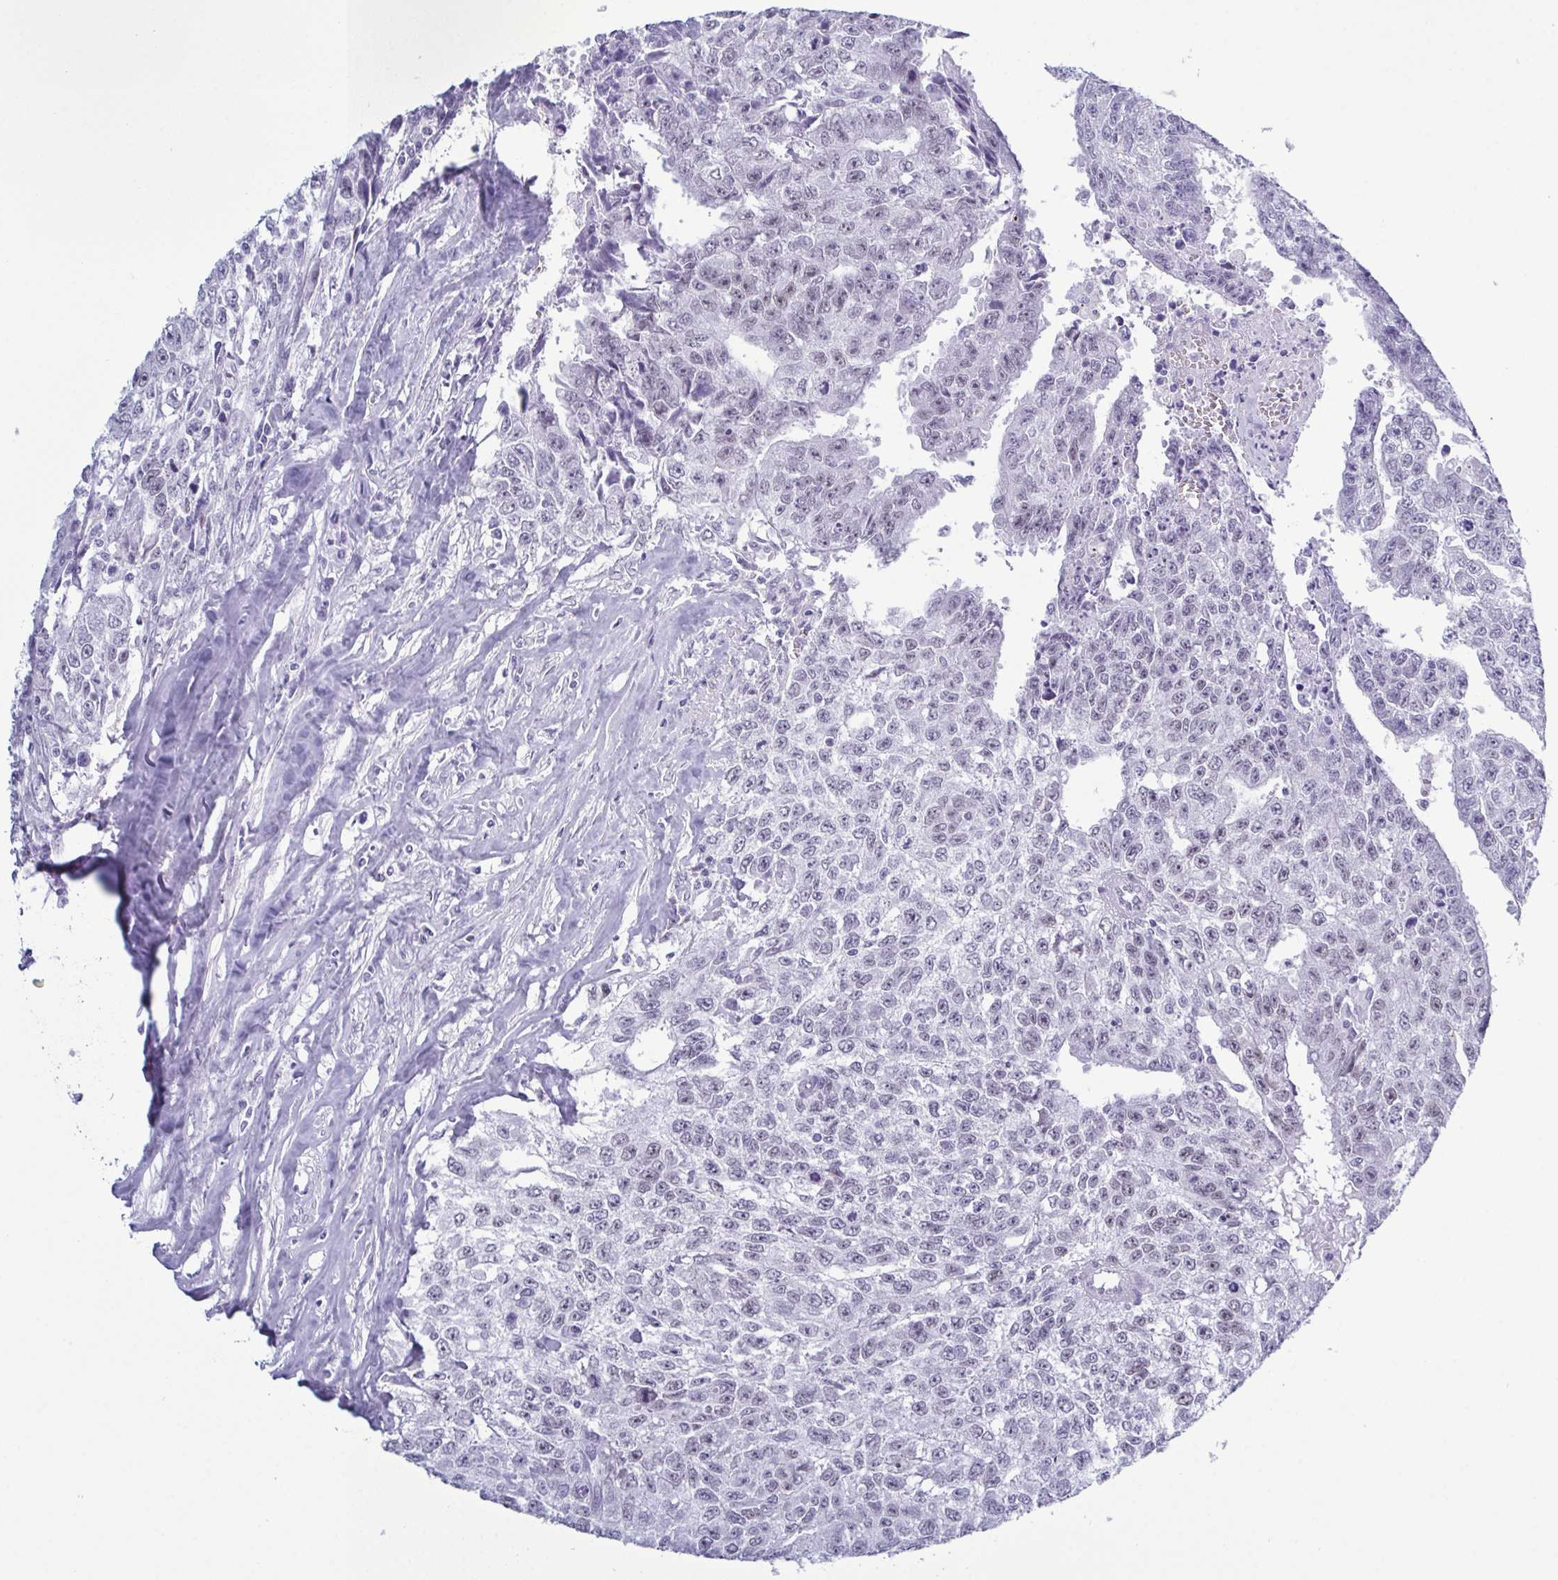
{"staining": {"intensity": "negative", "quantity": "none", "location": "none"}, "tissue": "testis cancer", "cell_type": "Tumor cells", "image_type": "cancer", "snomed": [{"axis": "morphology", "description": "Carcinoma, Embryonal, NOS"}, {"axis": "morphology", "description": "Teratoma, malignant, NOS"}, {"axis": "topography", "description": "Testis"}], "caption": "Immunohistochemistry micrograph of human teratoma (malignant) (testis) stained for a protein (brown), which demonstrates no staining in tumor cells. (Stains: DAB (3,3'-diaminobenzidine) immunohistochemistry with hematoxylin counter stain, Microscopy: brightfield microscopy at high magnification).", "gene": "SUGP2", "patient": {"sex": "male", "age": 24}}